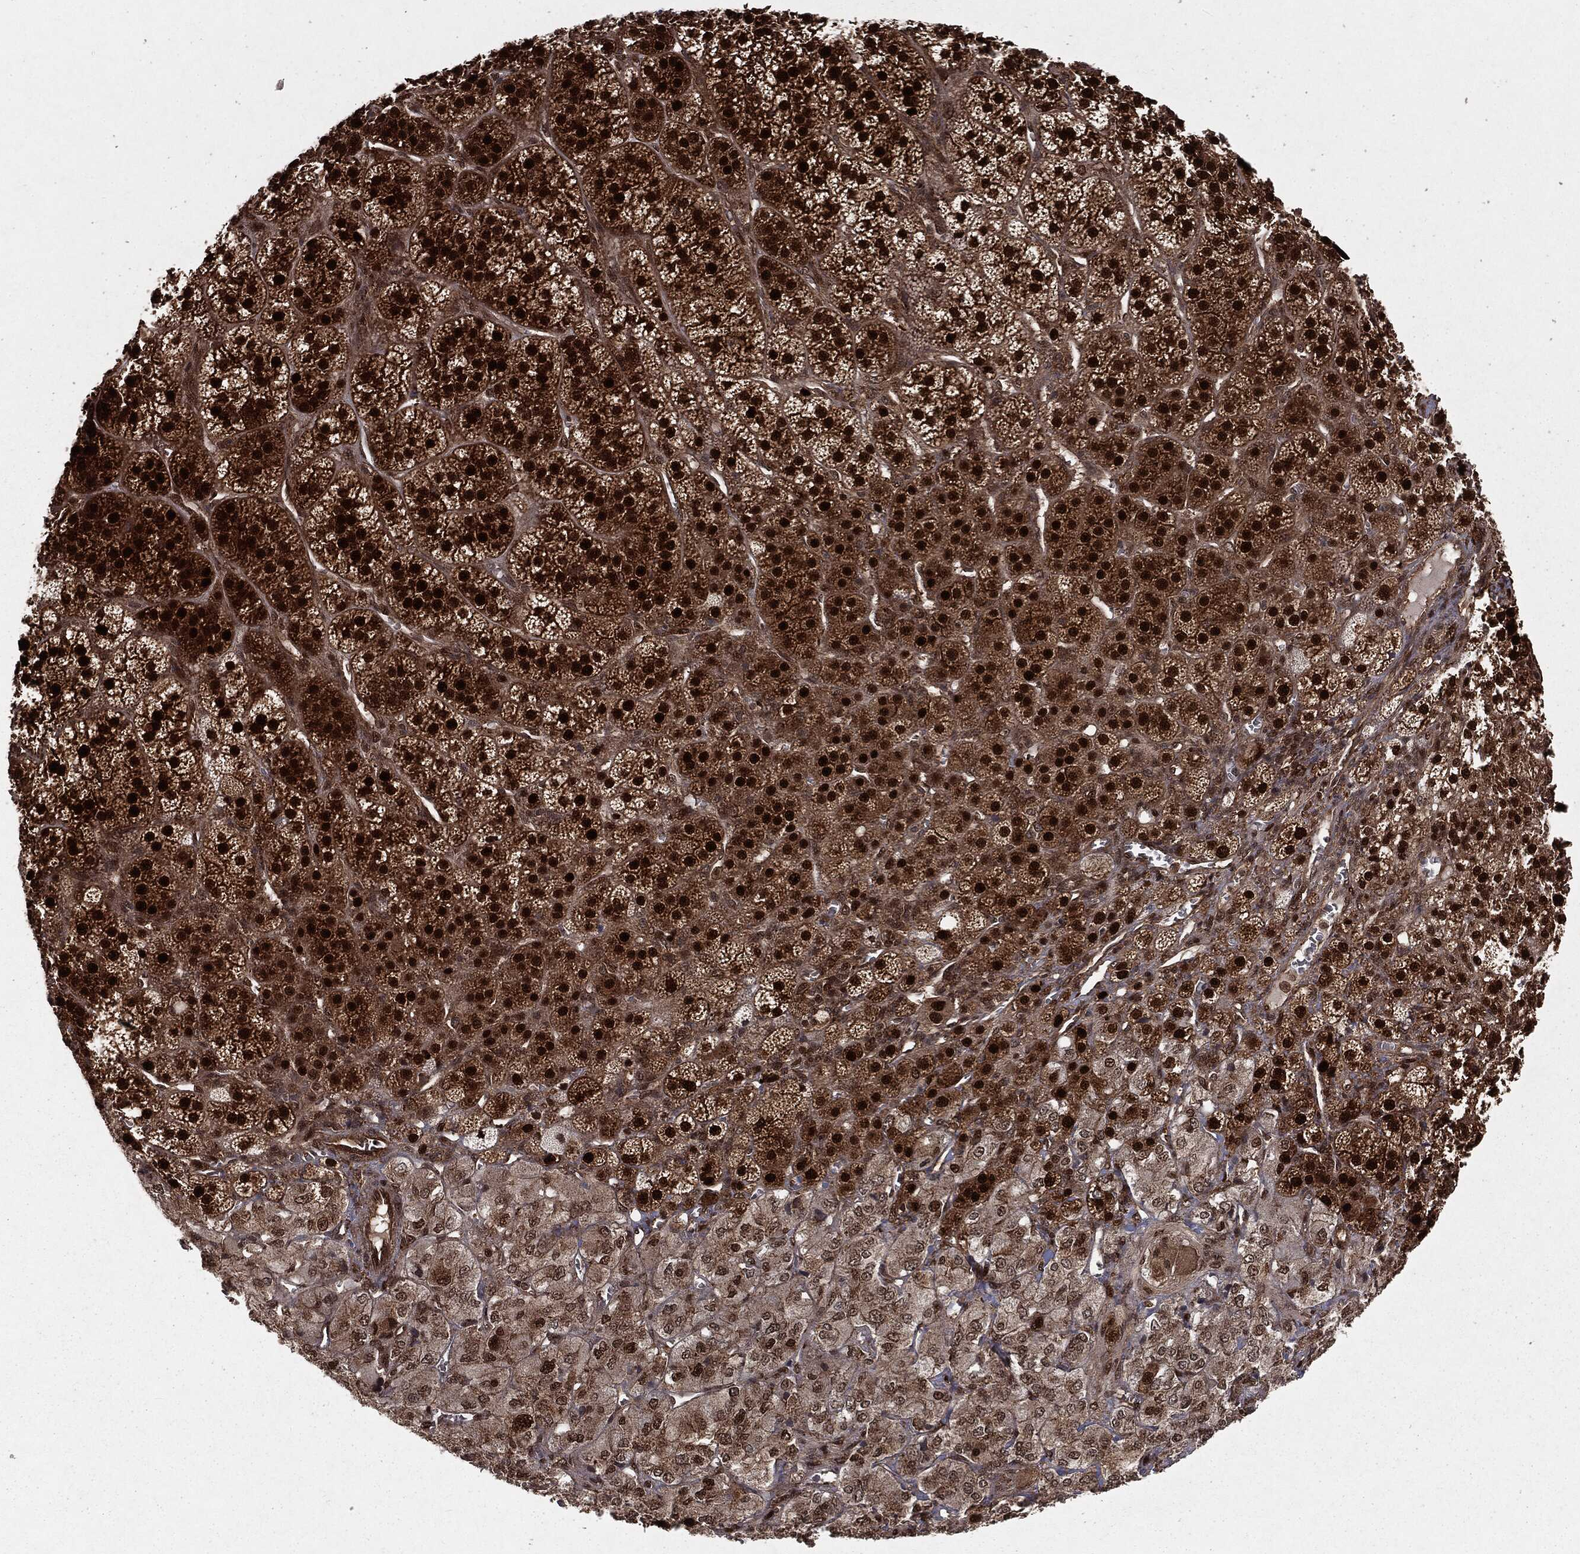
{"staining": {"intensity": "strong", "quantity": ">75%", "location": "cytoplasmic/membranous,nuclear"}, "tissue": "adrenal gland", "cell_type": "Glandular cells", "image_type": "normal", "snomed": [{"axis": "morphology", "description": "Normal tissue, NOS"}, {"axis": "topography", "description": "Adrenal gland"}], "caption": "A brown stain labels strong cytoplasmic/membranous,nuclear expression of a protein in glandular cells of normal human adrenal gland.", "gene": "RANBP9", "patient": {"sex": "female", "age": 60}}